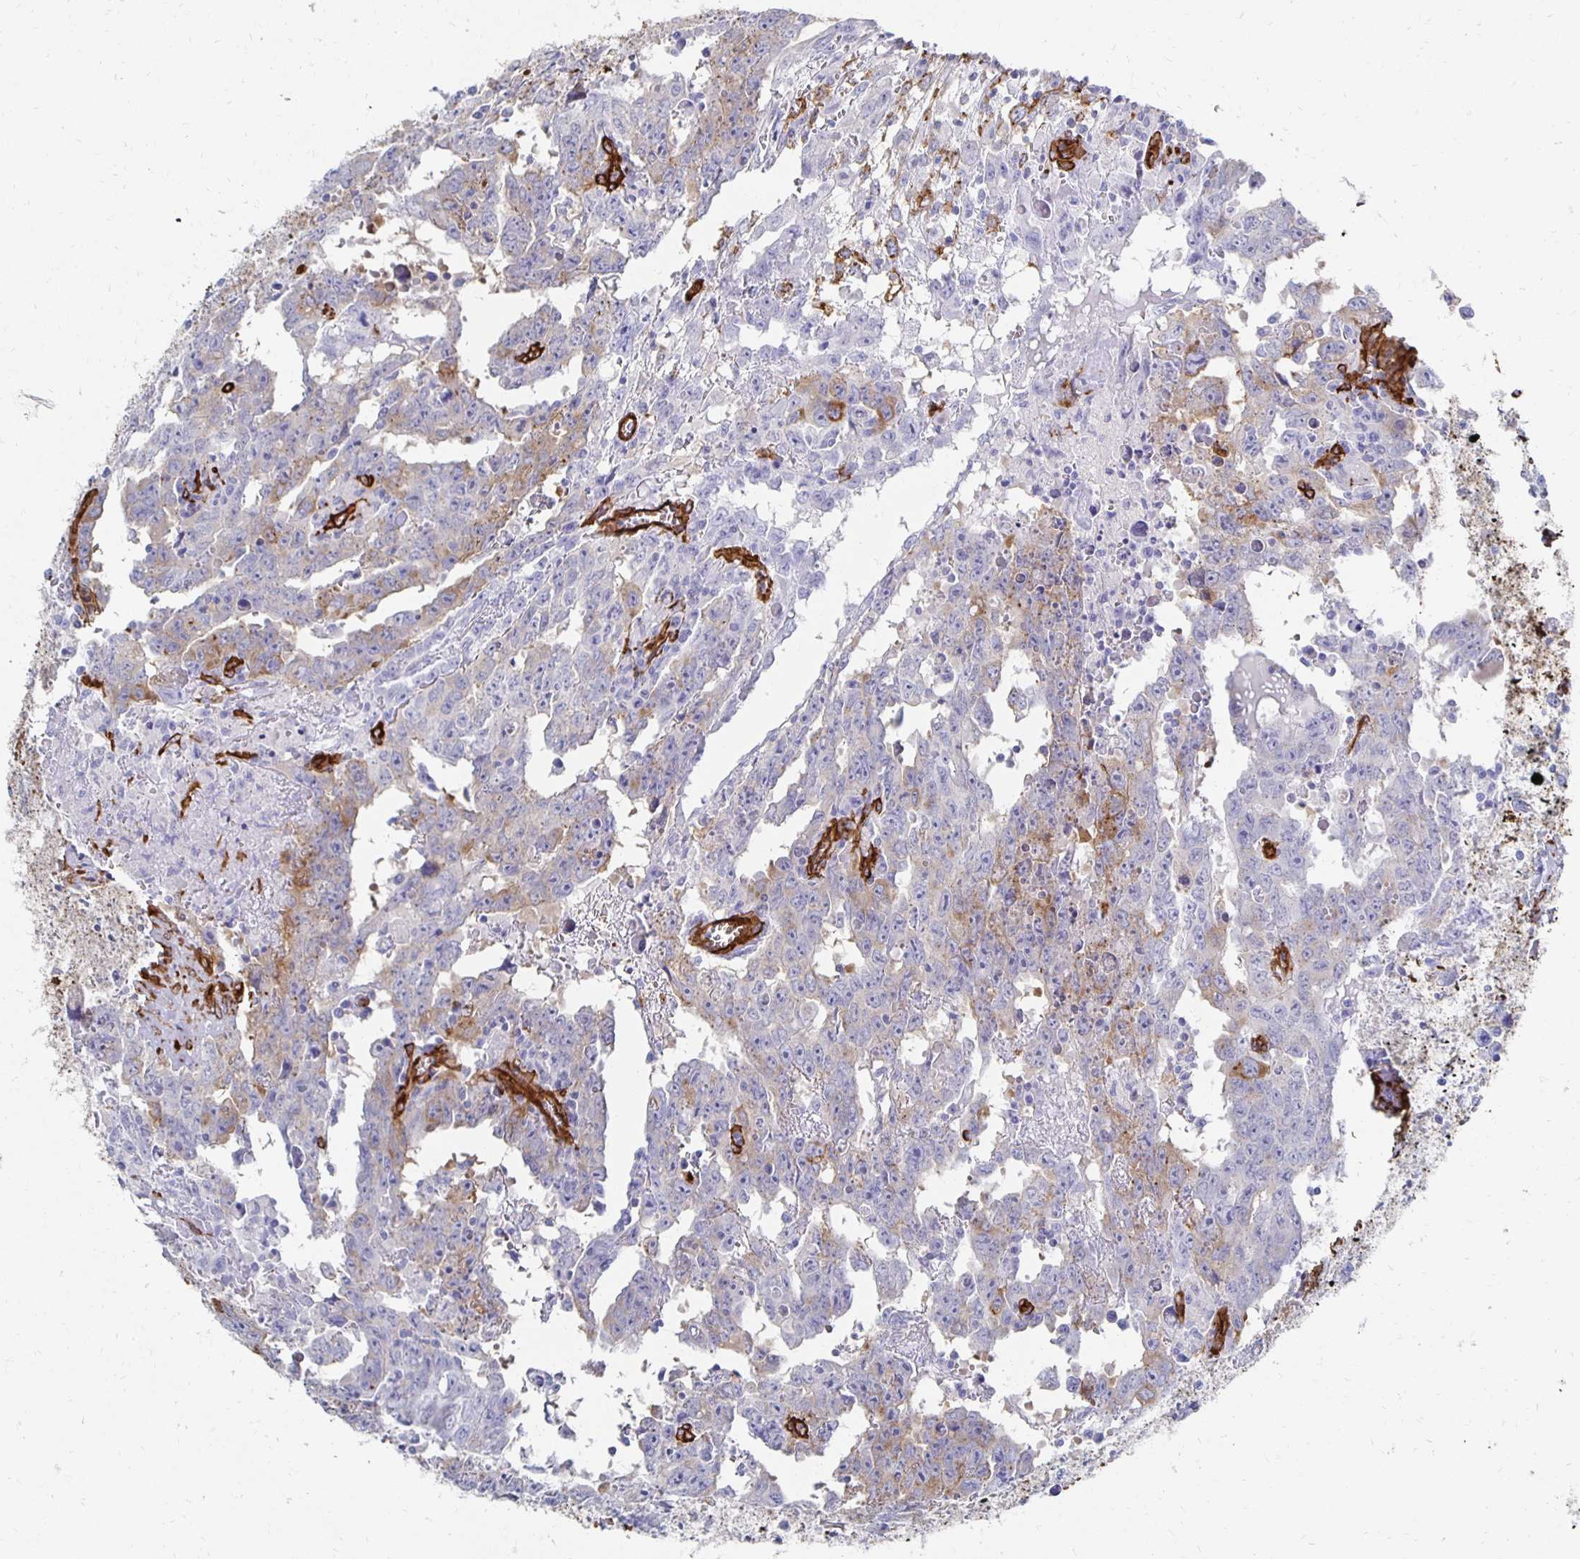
{"staining": {"intensity": "weak", "quantity": "<25%", "location": "cytoplasmic/membranous"}, "tissue": "testis cancer", "cell_type": "Tumor cells", "image_type": "cancer", "snomed": [{"axis": "morphology", "description": "Carcinoma, Embryonal, NOS"}, {"axis": "topography", "description": "Testis"}], "caption": "A high-resolution micrograph shows IHC staining of embryonal carcinoma (testis), which exhibits no significant expression in tumor cells.", "gene": "VIPR2", "patient": {"sex": "male", "age": 22}}